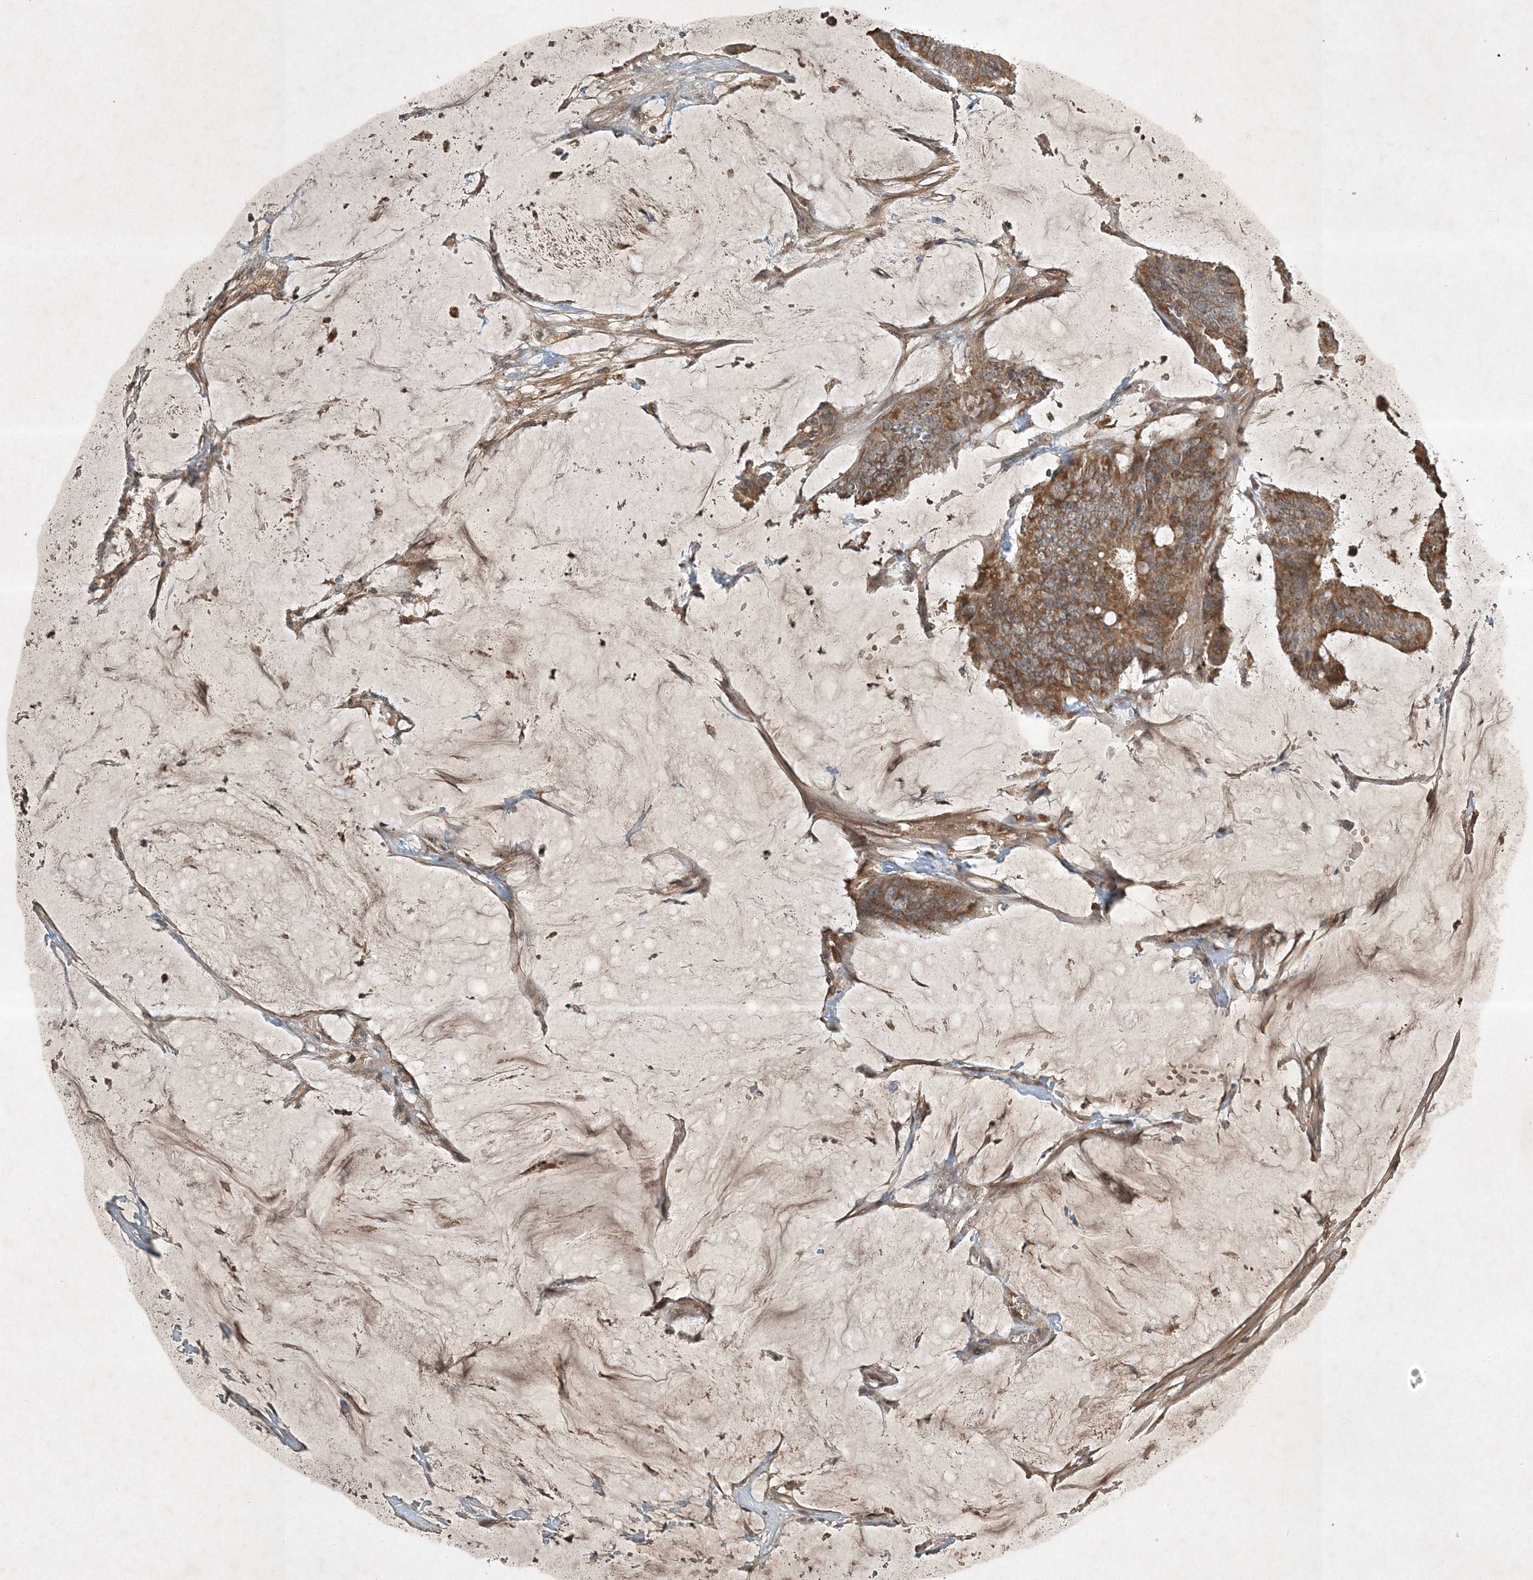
{"staining": {"intensity": "moderate", "quantity": ">75%", "location": "cytoplasmic/membranous"}, "tissue": "colorectal cancer", "cell_type": "Tumor cells", "image_type": "cancer", "snomed": [{"axis": "morphology", "description": "Adenocarcinoma, NOS"}, {"axis": "topography", "description": "Rectum"}], "caption": "Colorectal cancer stained with a protein marker demonstrates moderate staining in tumor cells.", "gene": "TNFAIP6", "patient": {"sex": "female", "age": 66}}